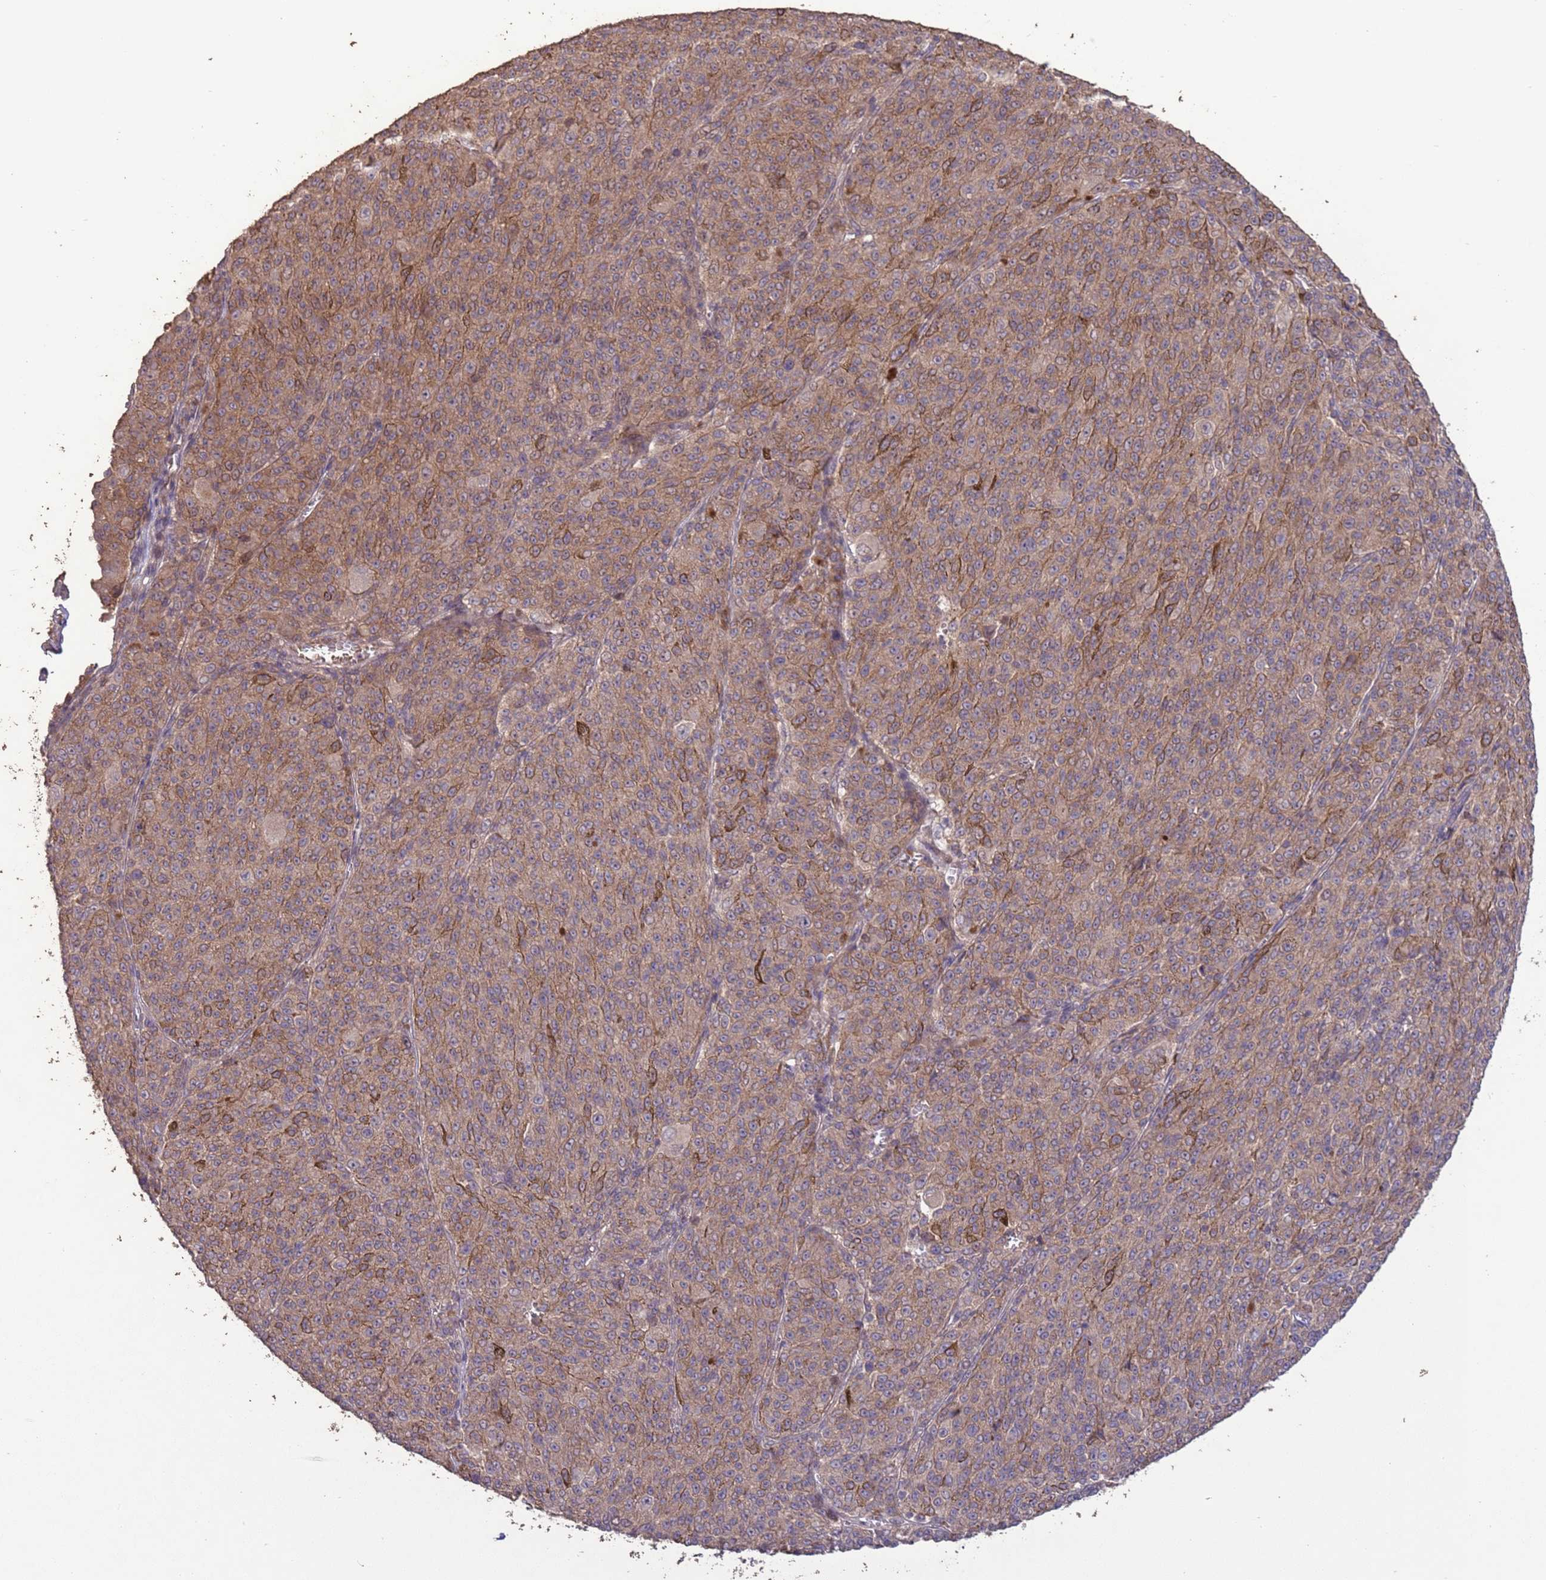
{"staining": {"intensity": "moderate", "quantity": ">75%", "location": "cytoplasmic/membranous"}, "tissue": "melanoma", "cell_type": "Tumor cells", "image_type": "cancer", "snomed": [{"axis": "morphology", "description": "Malignant melanoma, NOS"}, {"axis": "topography", "description": "Skin"}], "caption": "High-power microscopy captured an IHC histopathology image of melanoma, revealing moderate cytoplasmic/membranous staining in approximately >75% of tumor cells.", "gene": "SLC9B2", "patient": {"sex": "female", "age": 52}}